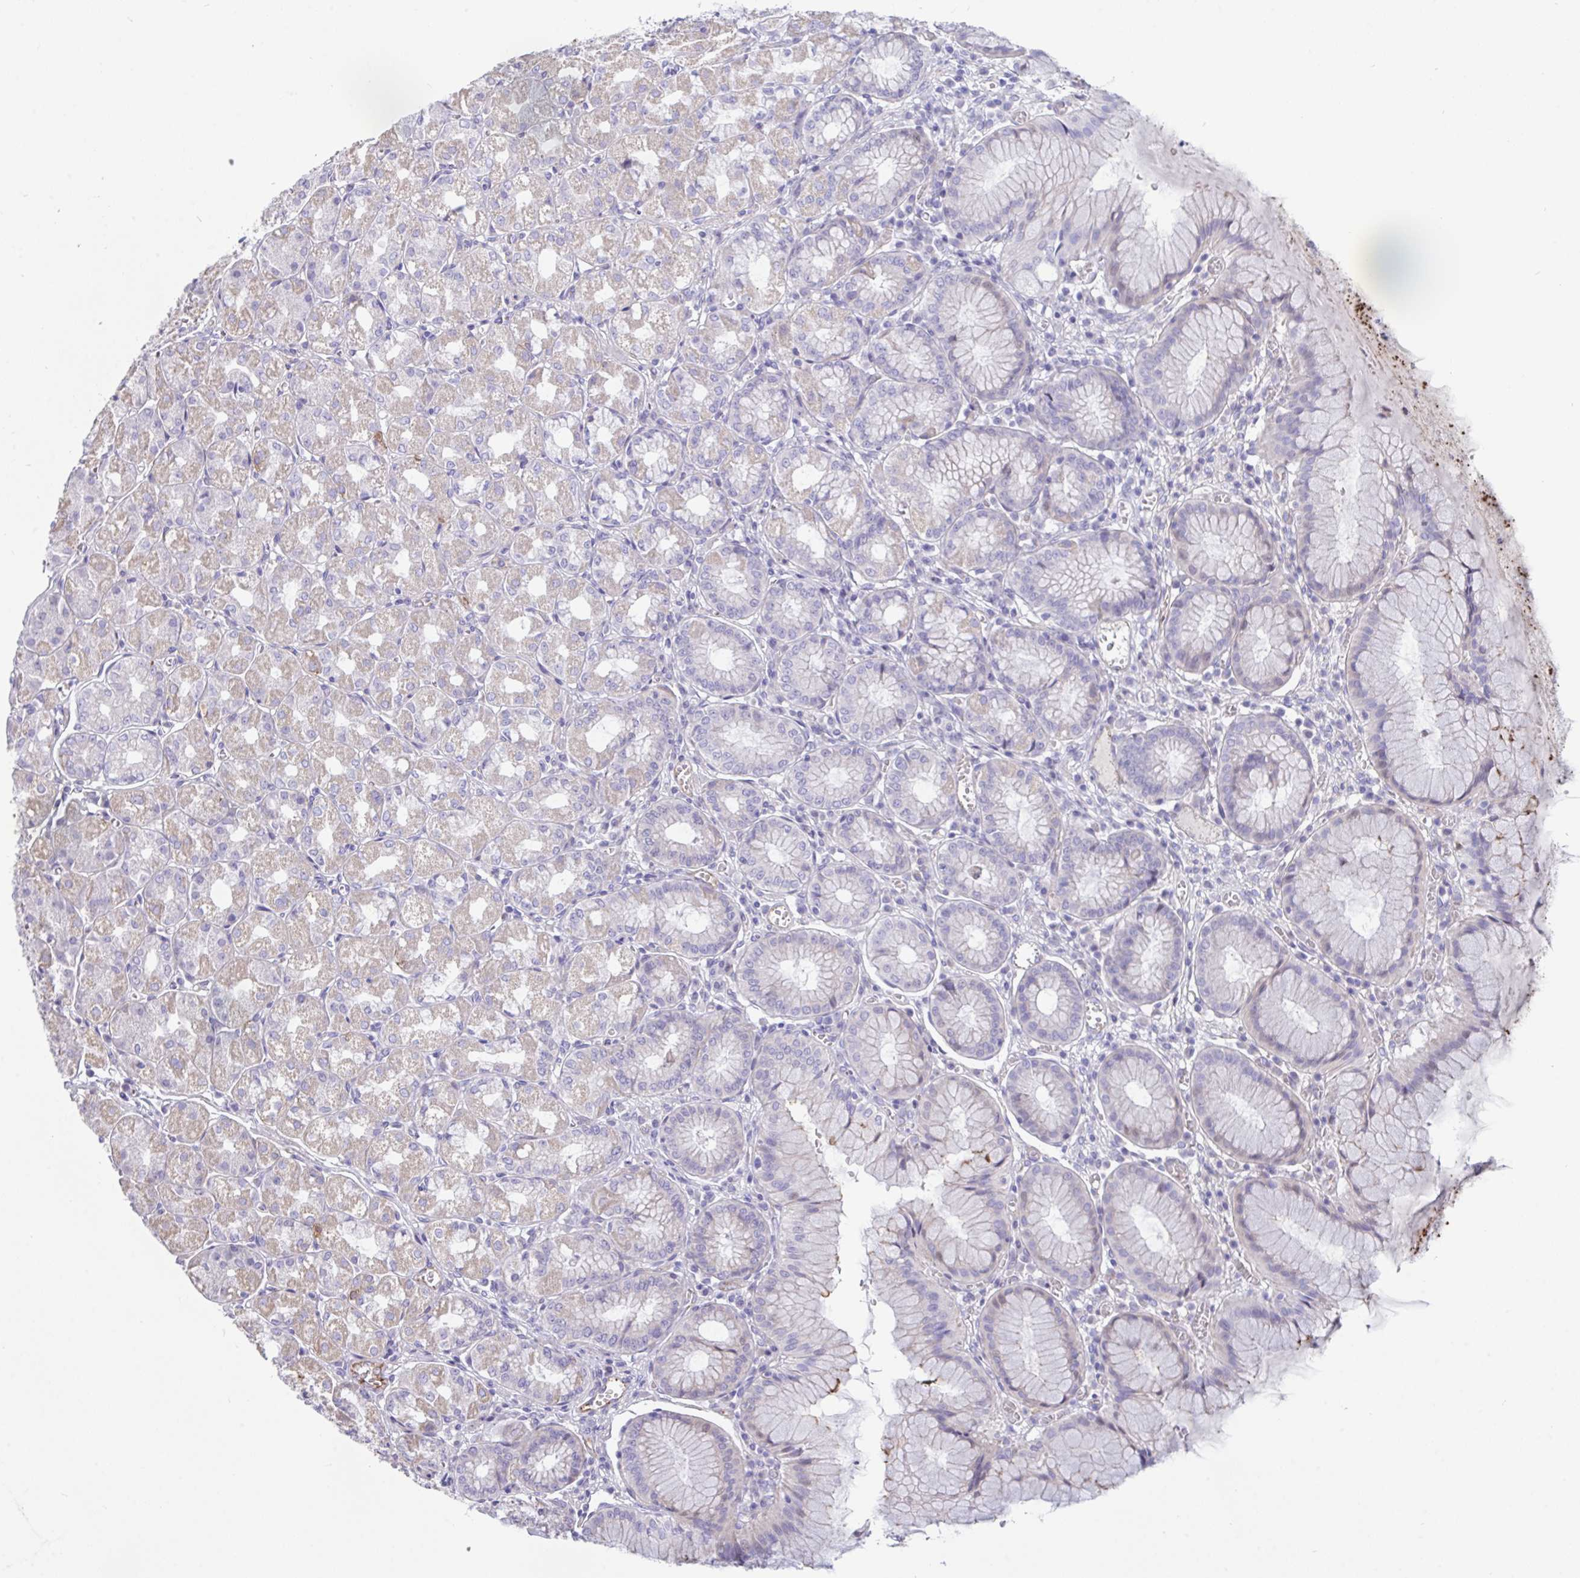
{"staining": {"intensity": "weak", "quantity": "<25%", "location": "cytoplasmic/membranous"}, "tissue": "stomach", "cell_type": "Glandular cells", "image_type": "normal", "snomed": [{"axis": "morphology", "description": "Normal tissue, NOS"}, {"axis": "topography", "description": "Stomach"}], "caption": "This is a image of immunohistochemistry staining of normal stomach, which shows no staining in glandular cells.", "gene": "IL37", "patient": {"sex": "male", "age": 55}}